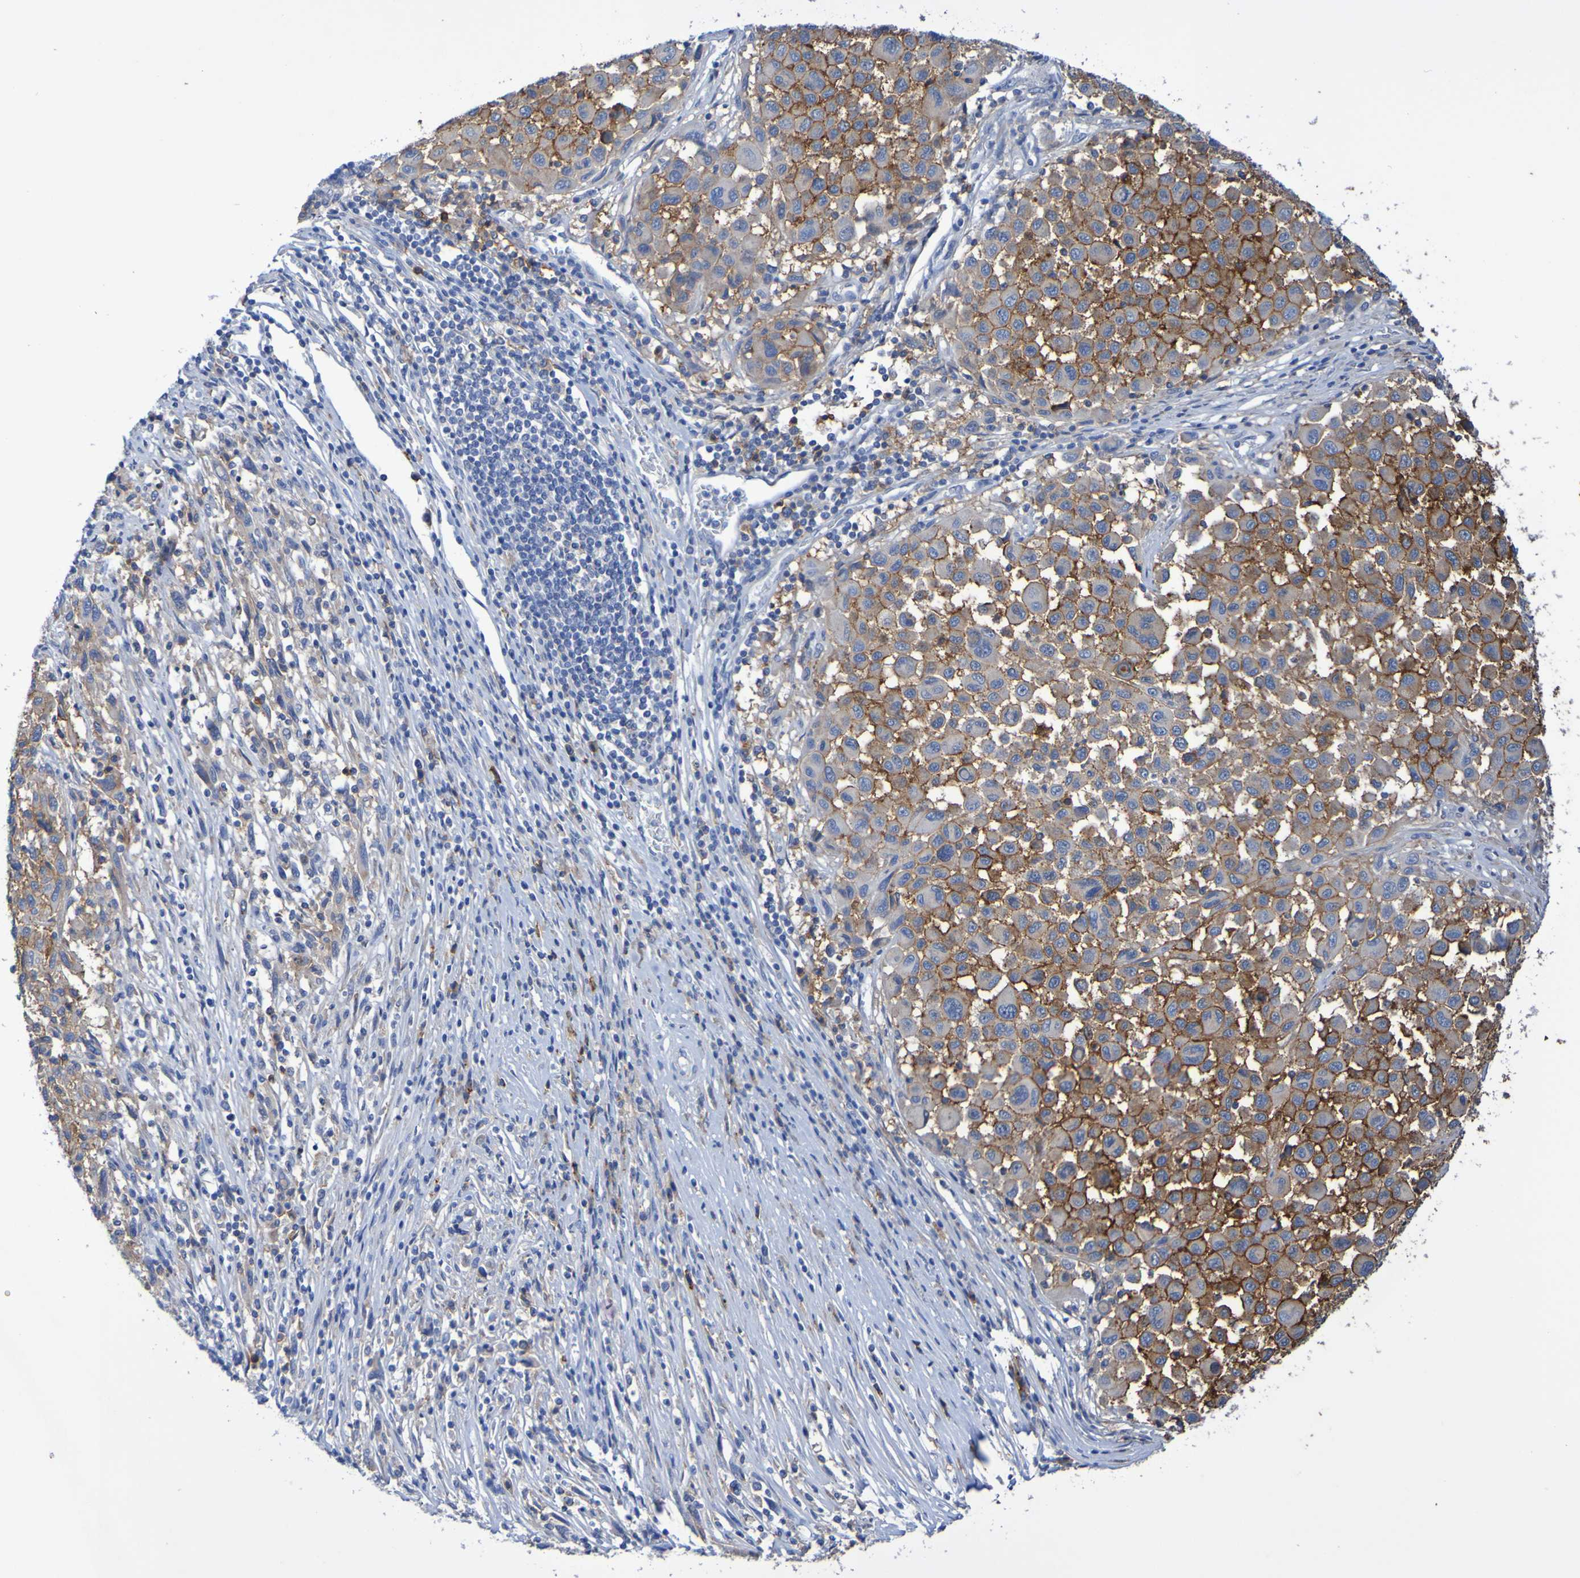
{"staining": {"intensity": "moderate", "quantity": ">75%", "location": "cytoplasmic/membranous"}, "tissue": "melanoma", "cell_type": "Tumor cells", "image_type": "cancer", "snomed": [{"axis": "morphology", "description": "Malignant melanoma, Metastatic site"}, {"axis": "topography", "description": "Lymph node"}], "caption": "DAB (3,3'-diaminobenzidine) immunohistochemical staining of melanoma exhibits moderate cytoplasmic/membranous protein positivity in approximately >75% of tumor cells.", "gene": "SLC3A2", "patient": {"sex": "male", "age": 61}}